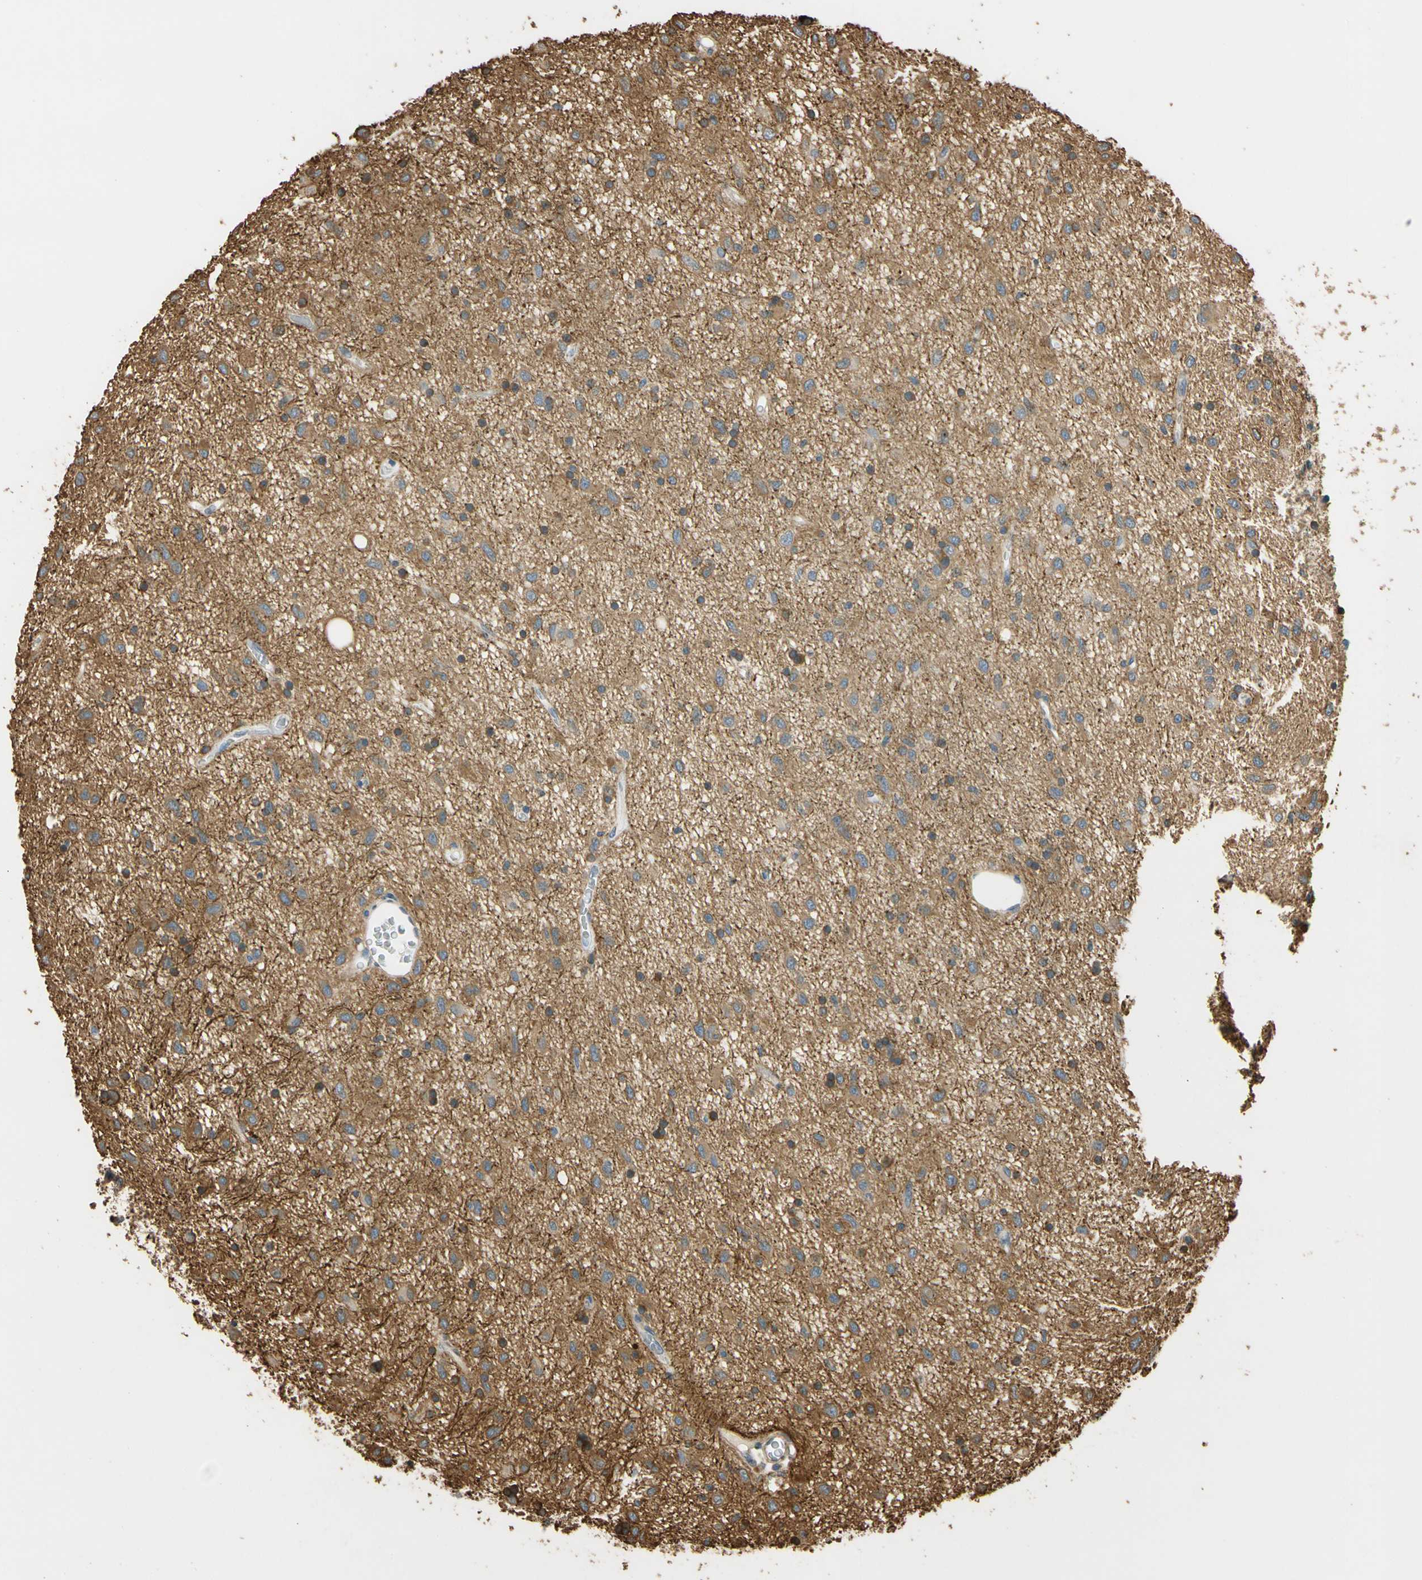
{"staining": {"intensity": "moderate", "quantity": "<25%", "location": "cytoplasmic/membranous"}, "tissue": "glioma", "cell_type": "Tumor cells", "image_type": "cancer", "snomed": [{"axis": "morphology", "description": "Glioma, malignant, Low grade"}, {"axis": "topography", "description": "Brain"}], "caption": "Immunohistochemical staining of human malignant low-grade glioma demonstrates low levels of moderate cytoplasmic/membranous protein expression in approximately <25% of tumor cells.", "gene": "MGRN1", "patient": {"sex": "male", "age": 77}}